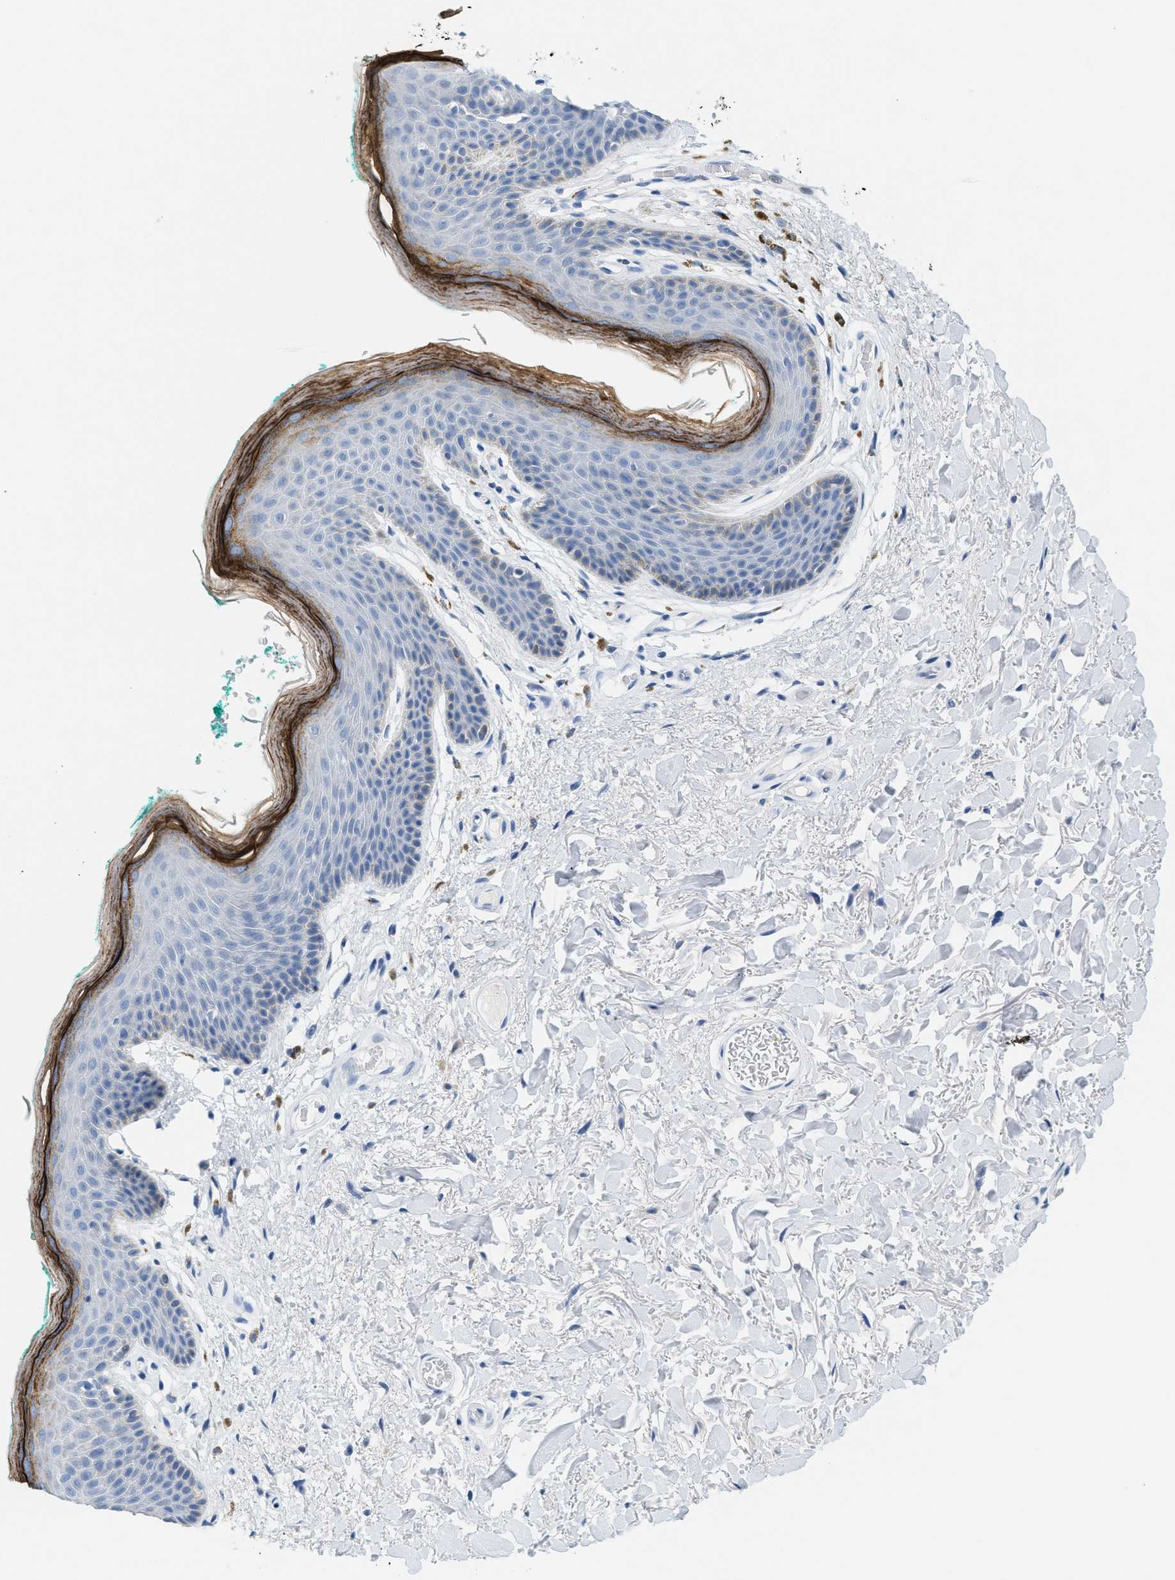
{"staining": {"intensity": "moderate", "quantity": "<25%", "location": "cytoplasmic/membranous"}, "tissue": "skin", "cell_type": "Epidermal cells", "image_type": "normal", "snomed": [{"axis": "morphology", "description": "Normal tissue, NOS"}, {"axis": "topography", "description": "Anal"}], "caption": "An immunohistochemistry (IHC) image of unremarkable tissue is shown. Protein staining in brown highlights moderate cytoplasmic/membranous positivity in skin within epidermal cells. Ihc stains the protein in brown and the nuclei are stained blue.", "gene": "LCN2", "patient": {"sex": "male", "age": 74}}